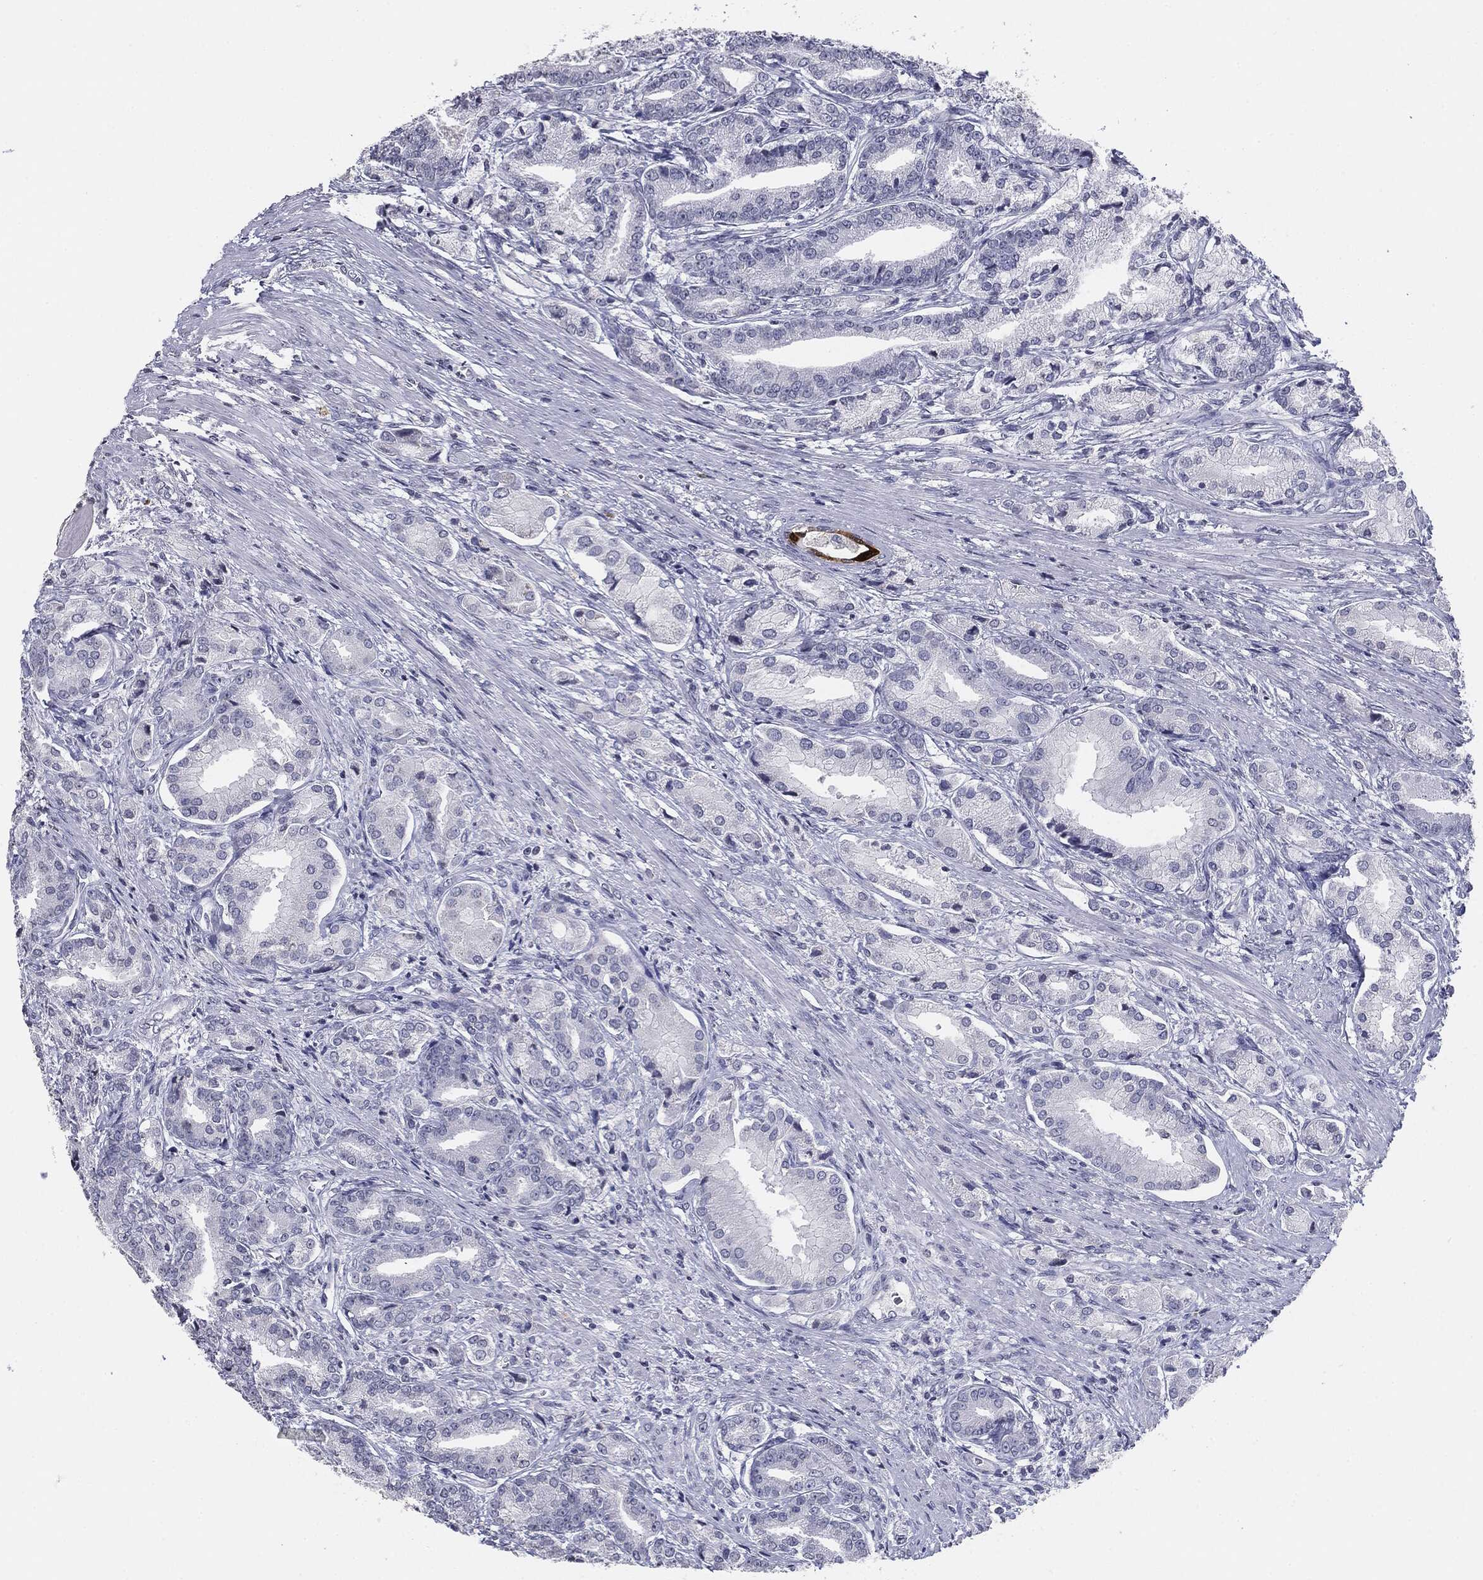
{"staining": {"intensity": "negative", "quantity": "none", "location": "none"}, "tissue": "prostate cancer", "cell_type": "Tumor cells", "image_type": "cancer", "snomed": [{"axis": "morphology", "description": "Adenocarcinoma, High grade"}, {"axis": "topography", "description": "Prostate and seminal vesicle, NOS"}], "caption": "This histopathology image is of prostate adenocarcinoma (high-grade) stained with immunohistochemistry (IHC) to label a protein in brown with the nuclei are counter-stained blue. There is no positivity in tumor cells.", "gene": "SERPINB4", "patient": {"sex": "male", "age": 61}}